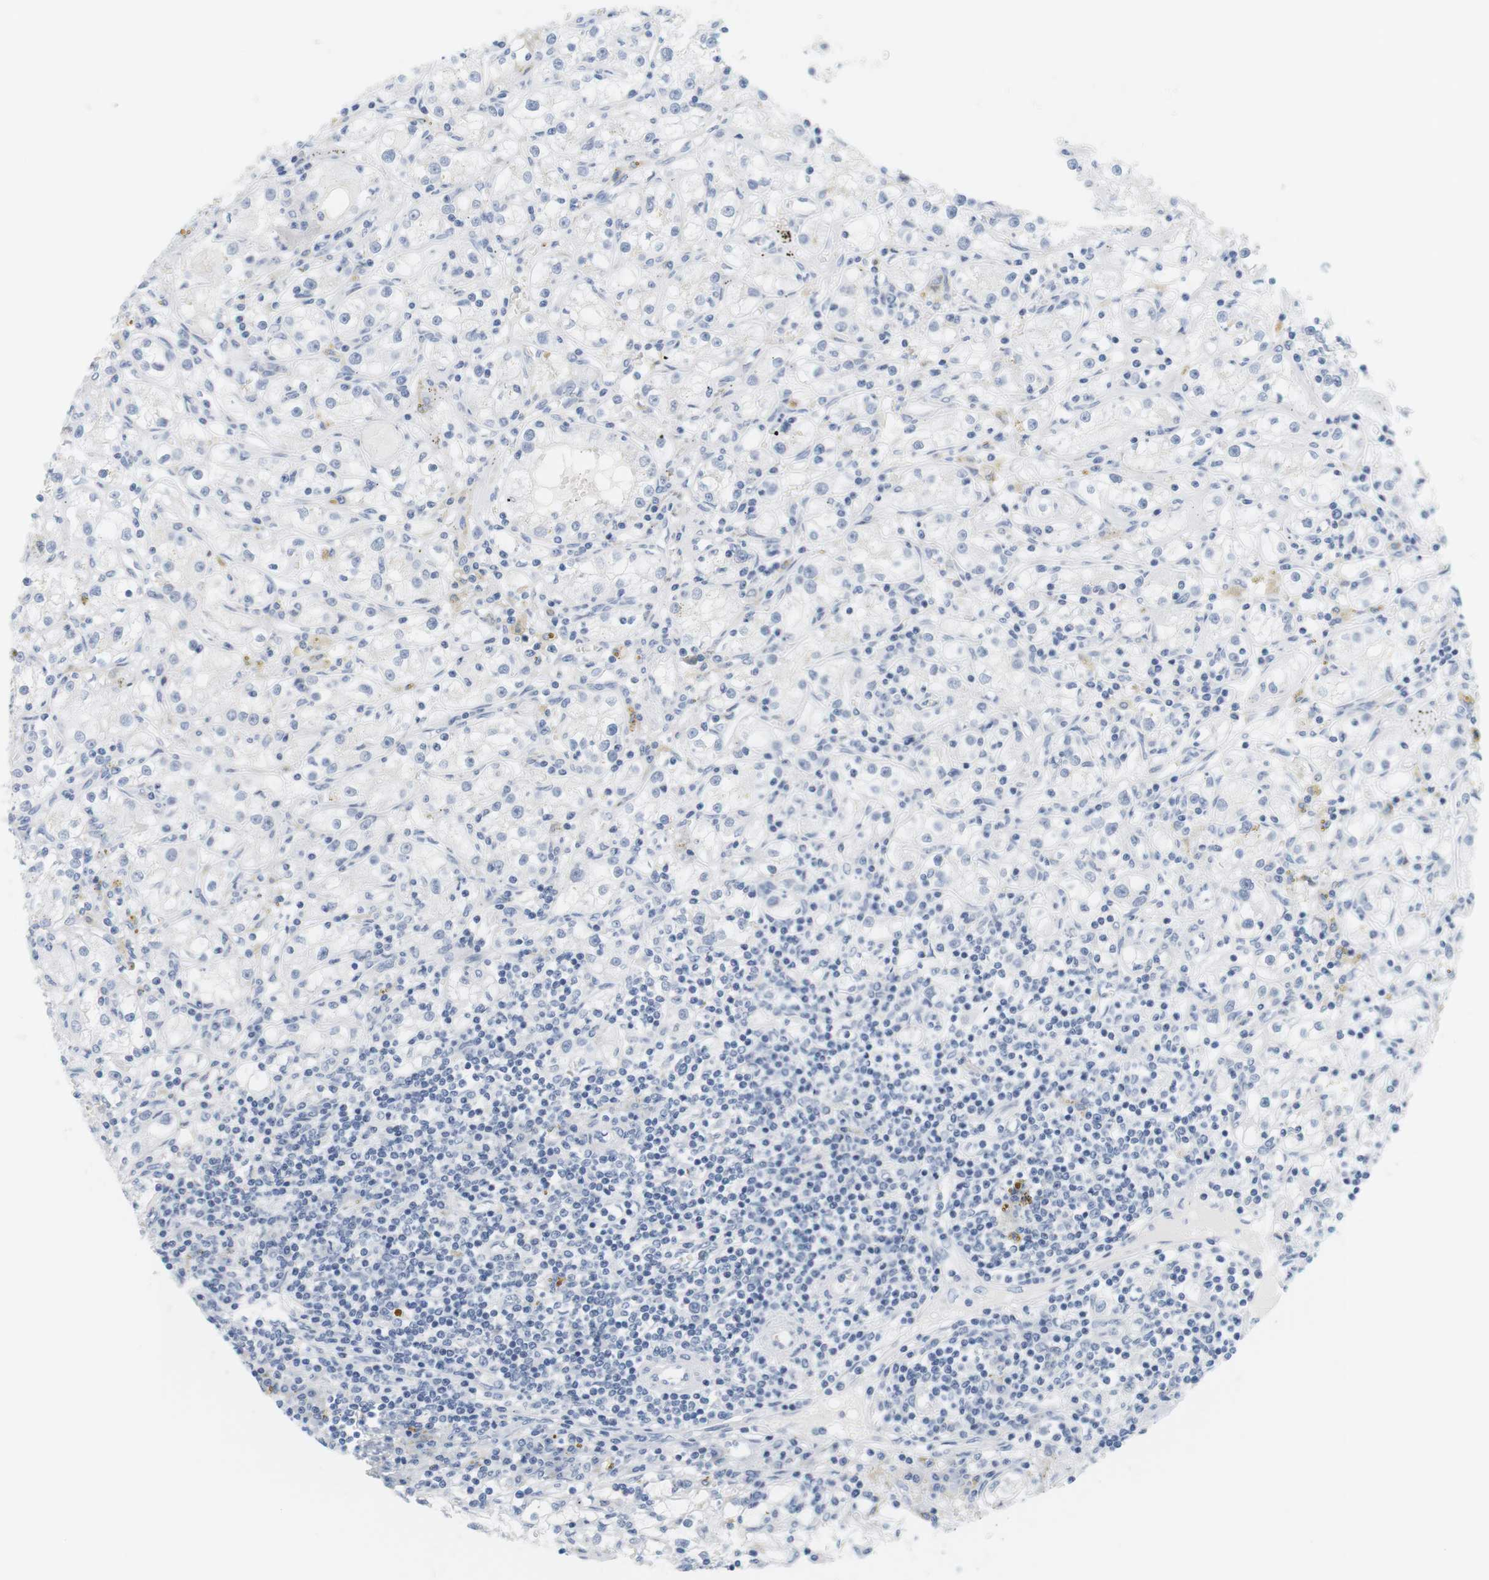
{"staining": {"intensity": "negative", "quantity": "none", "location": "none"}, "tissue": "renal cancer", "cell_type": "Tumor cells", "image_type": "cancer", "snomed": [{"axis": "morphology", "description": "Adenocarcinoma, NOS"}, {"axis": "topography", "description": "Kidney"}], "caption": "The photomicrograph shows no staining of tumor cells in renal cancer.", "gene": "OPRM1", "patient": {"sex": "male", "age": 56}}